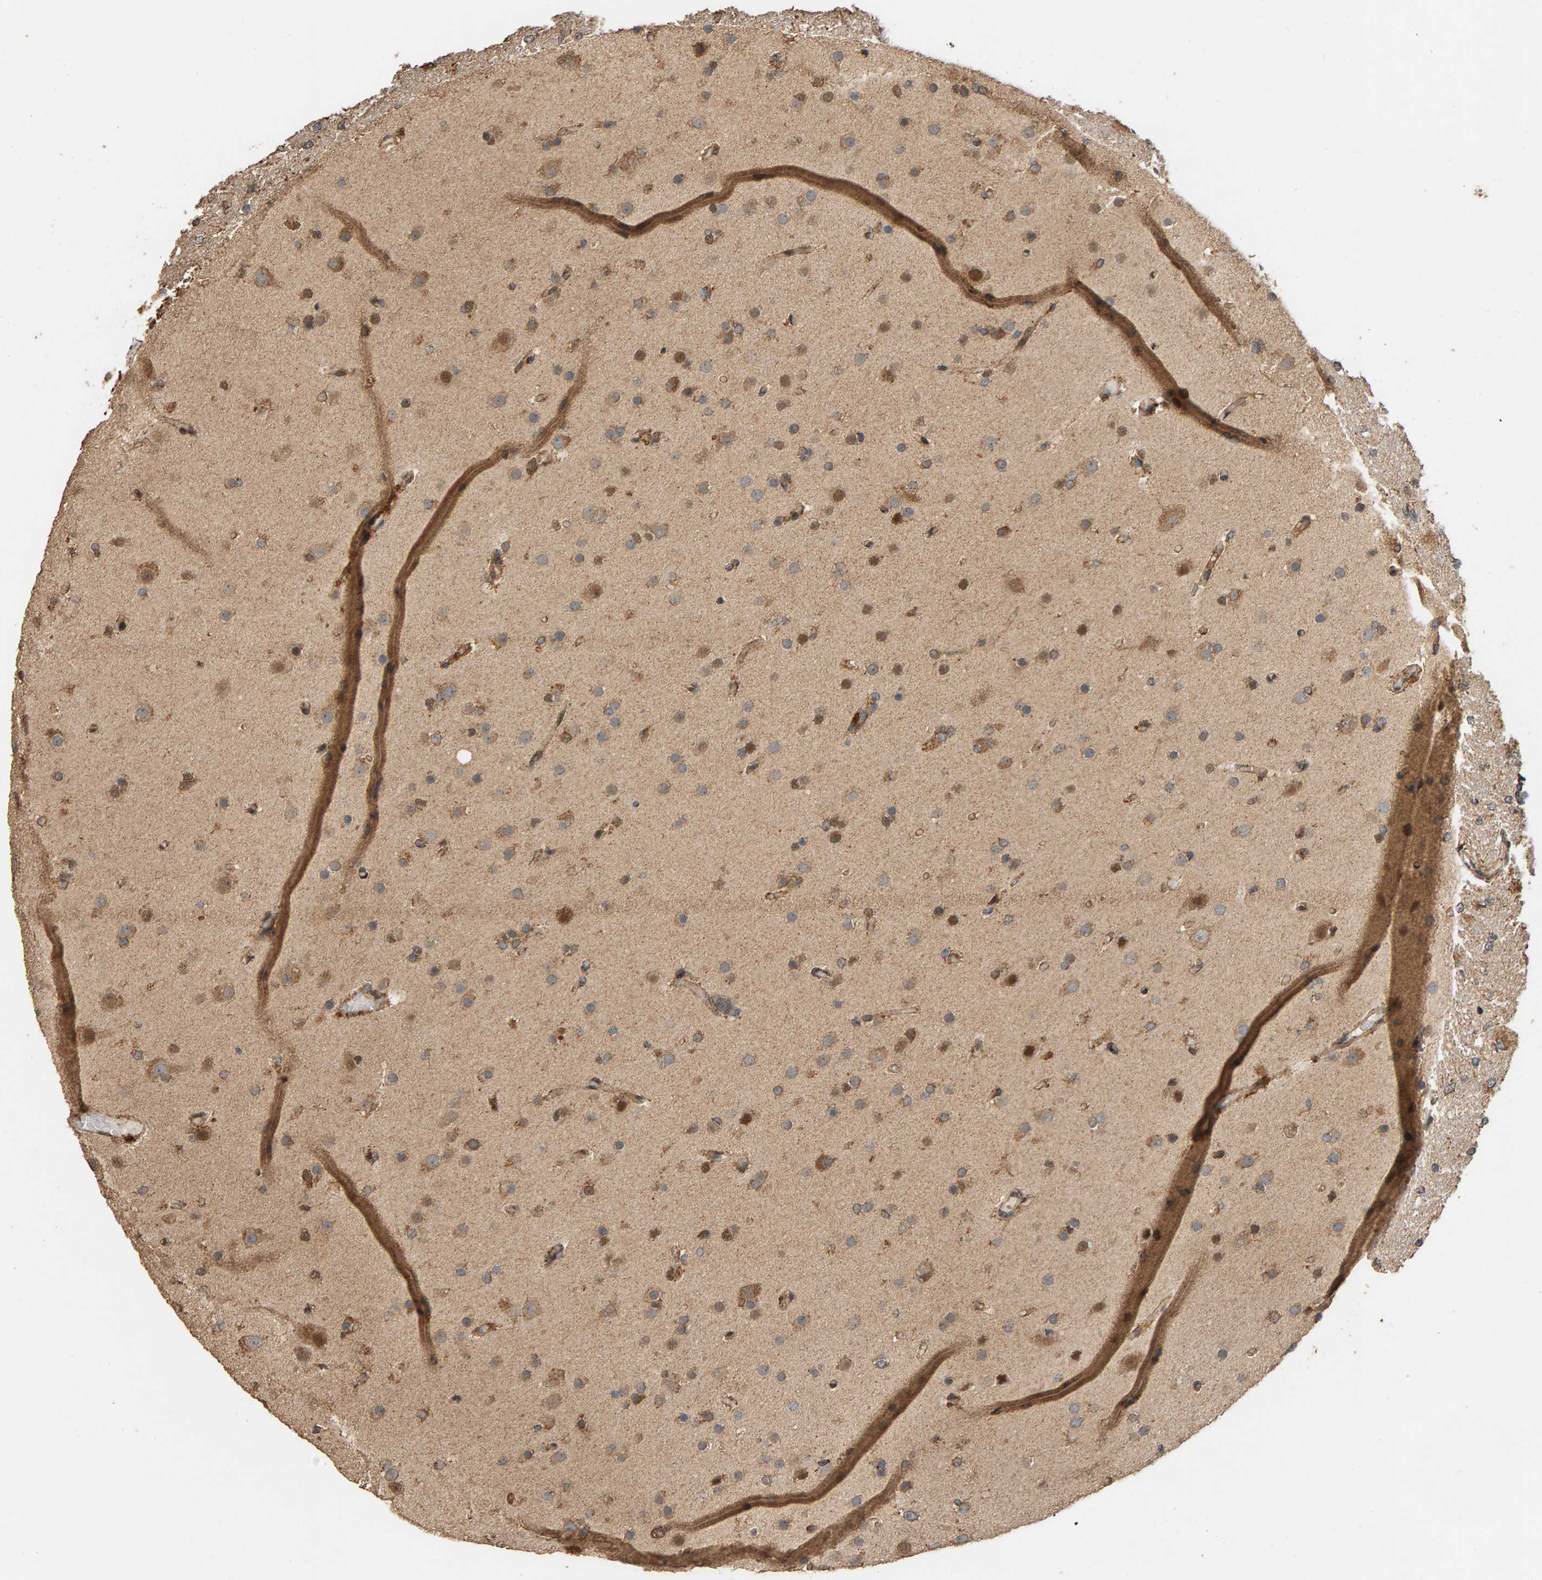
{"staining": {"intensity": "moderate", "quantity": ">75%", "location": "cytoplasmic/membranous,nuclear"}, "tissue": "glioma", "cell_type": "Tumor cells", "image_type": "cancer", "snomed": [{"axis": "morphology", "description": "Glioma, malignant, High grade"}, {"axis": "topography", "description": "Cerebral cortex"}], "caption": "Approximately >75% of tumor cells in human malignant glioma (high-grade) exhibit moderate cytoplasmic/membranous and nuclear protein staining as visualized by brown immunohistochemical staining.", "gene": "GSTK1", "patient": {"sex": "female", "age": 36}}